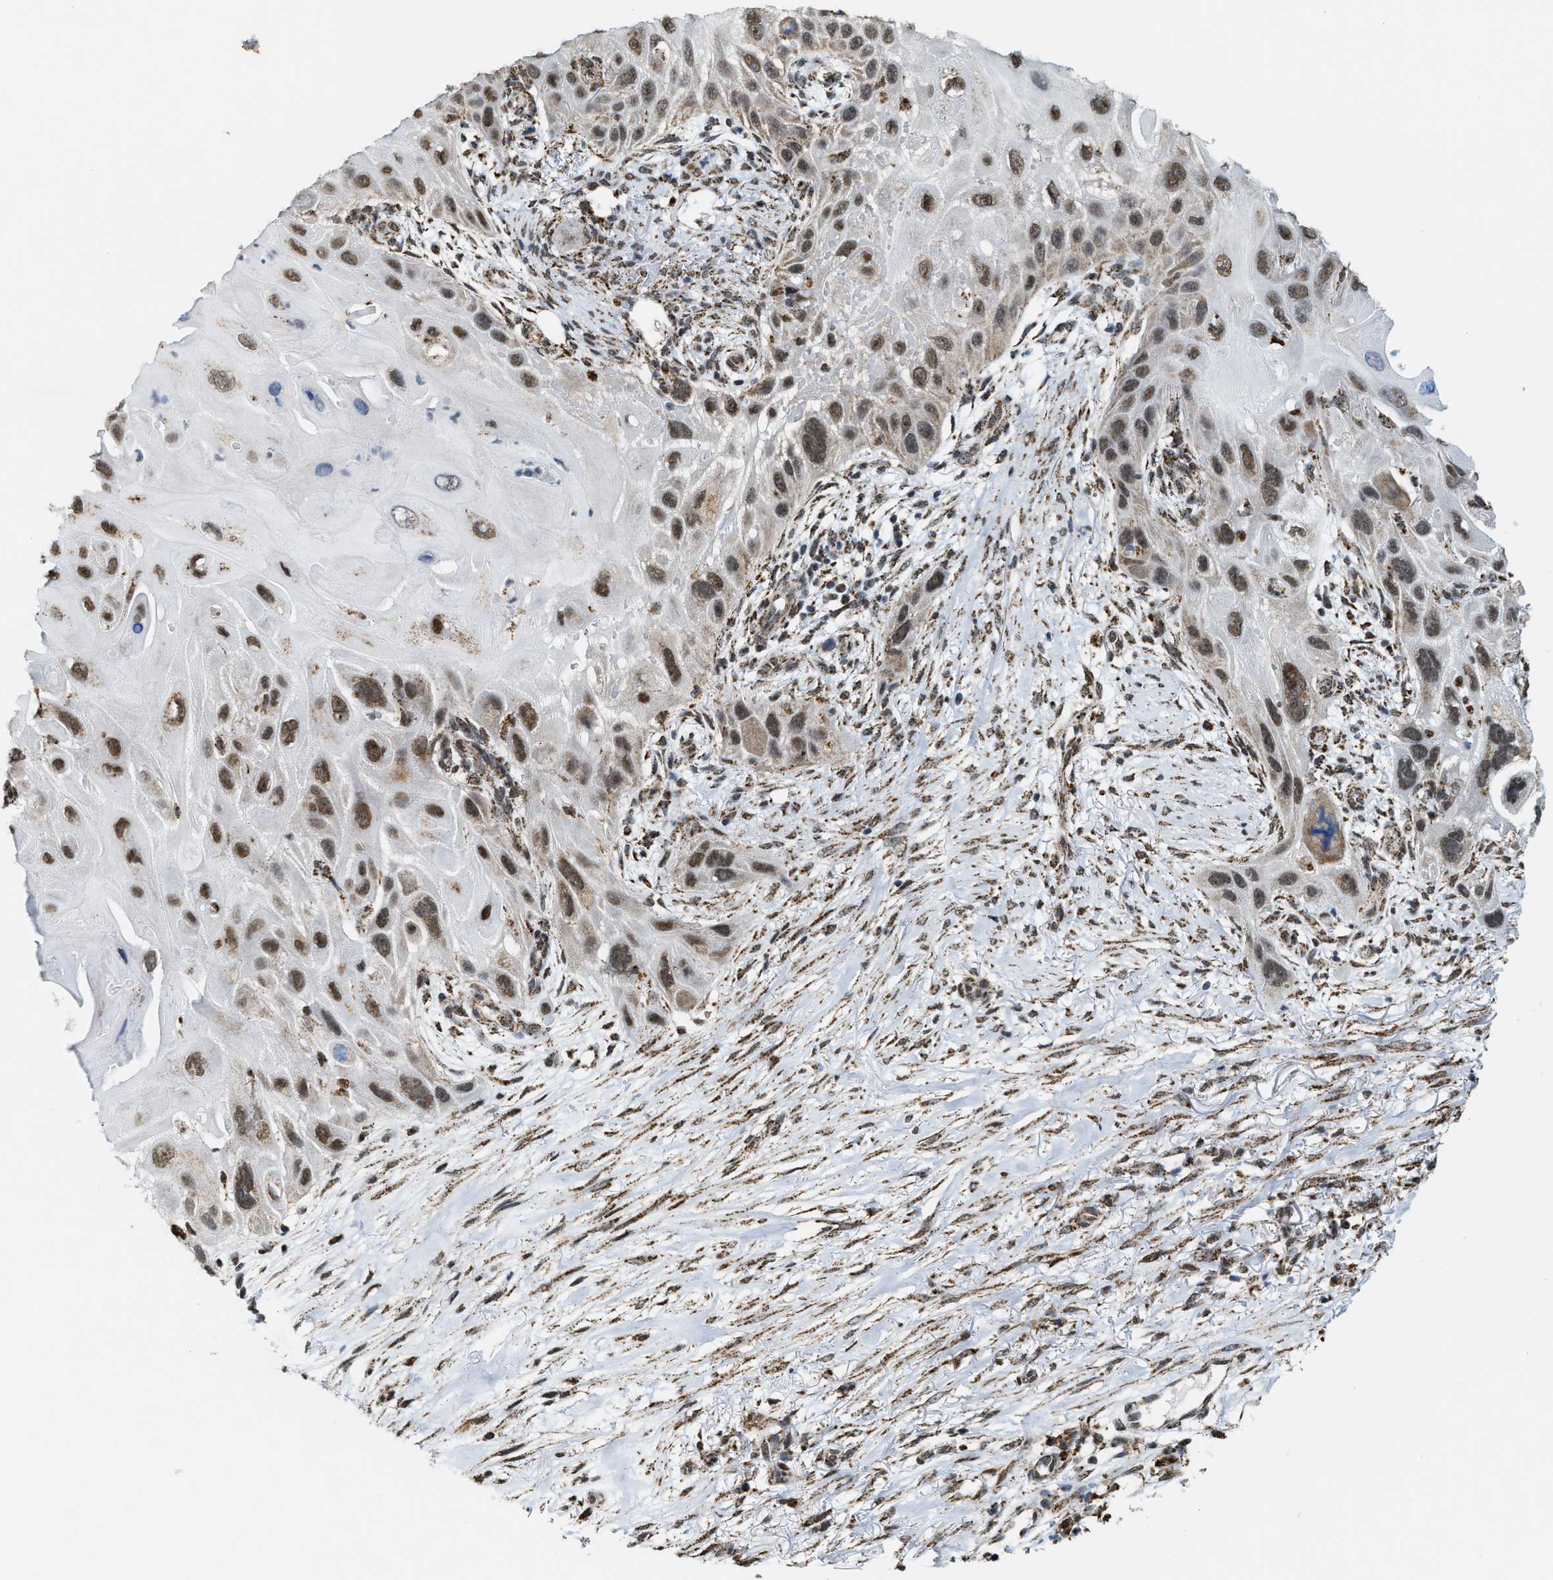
{"staining": {"intensity": "moderate", "quantity": ">75%", "location": "nuclear"}, "tissue": "skin cancer", "cell_type": "Tumor cells", "image_type": "cancer", "snomed": [{"axis": "morphology", "description": "Squamous cell carcinoma, NOS"}, {"axis": "topography", "description": "Skin"}], "caption": "Skin squamous cell carcinoma was stained to show a protein in brown. There is medium levels of moderate nuclear positivity in about >75% of tumor cells.", "gene": "HIBADH", "patient": {"sex": "female", "age": 77}}